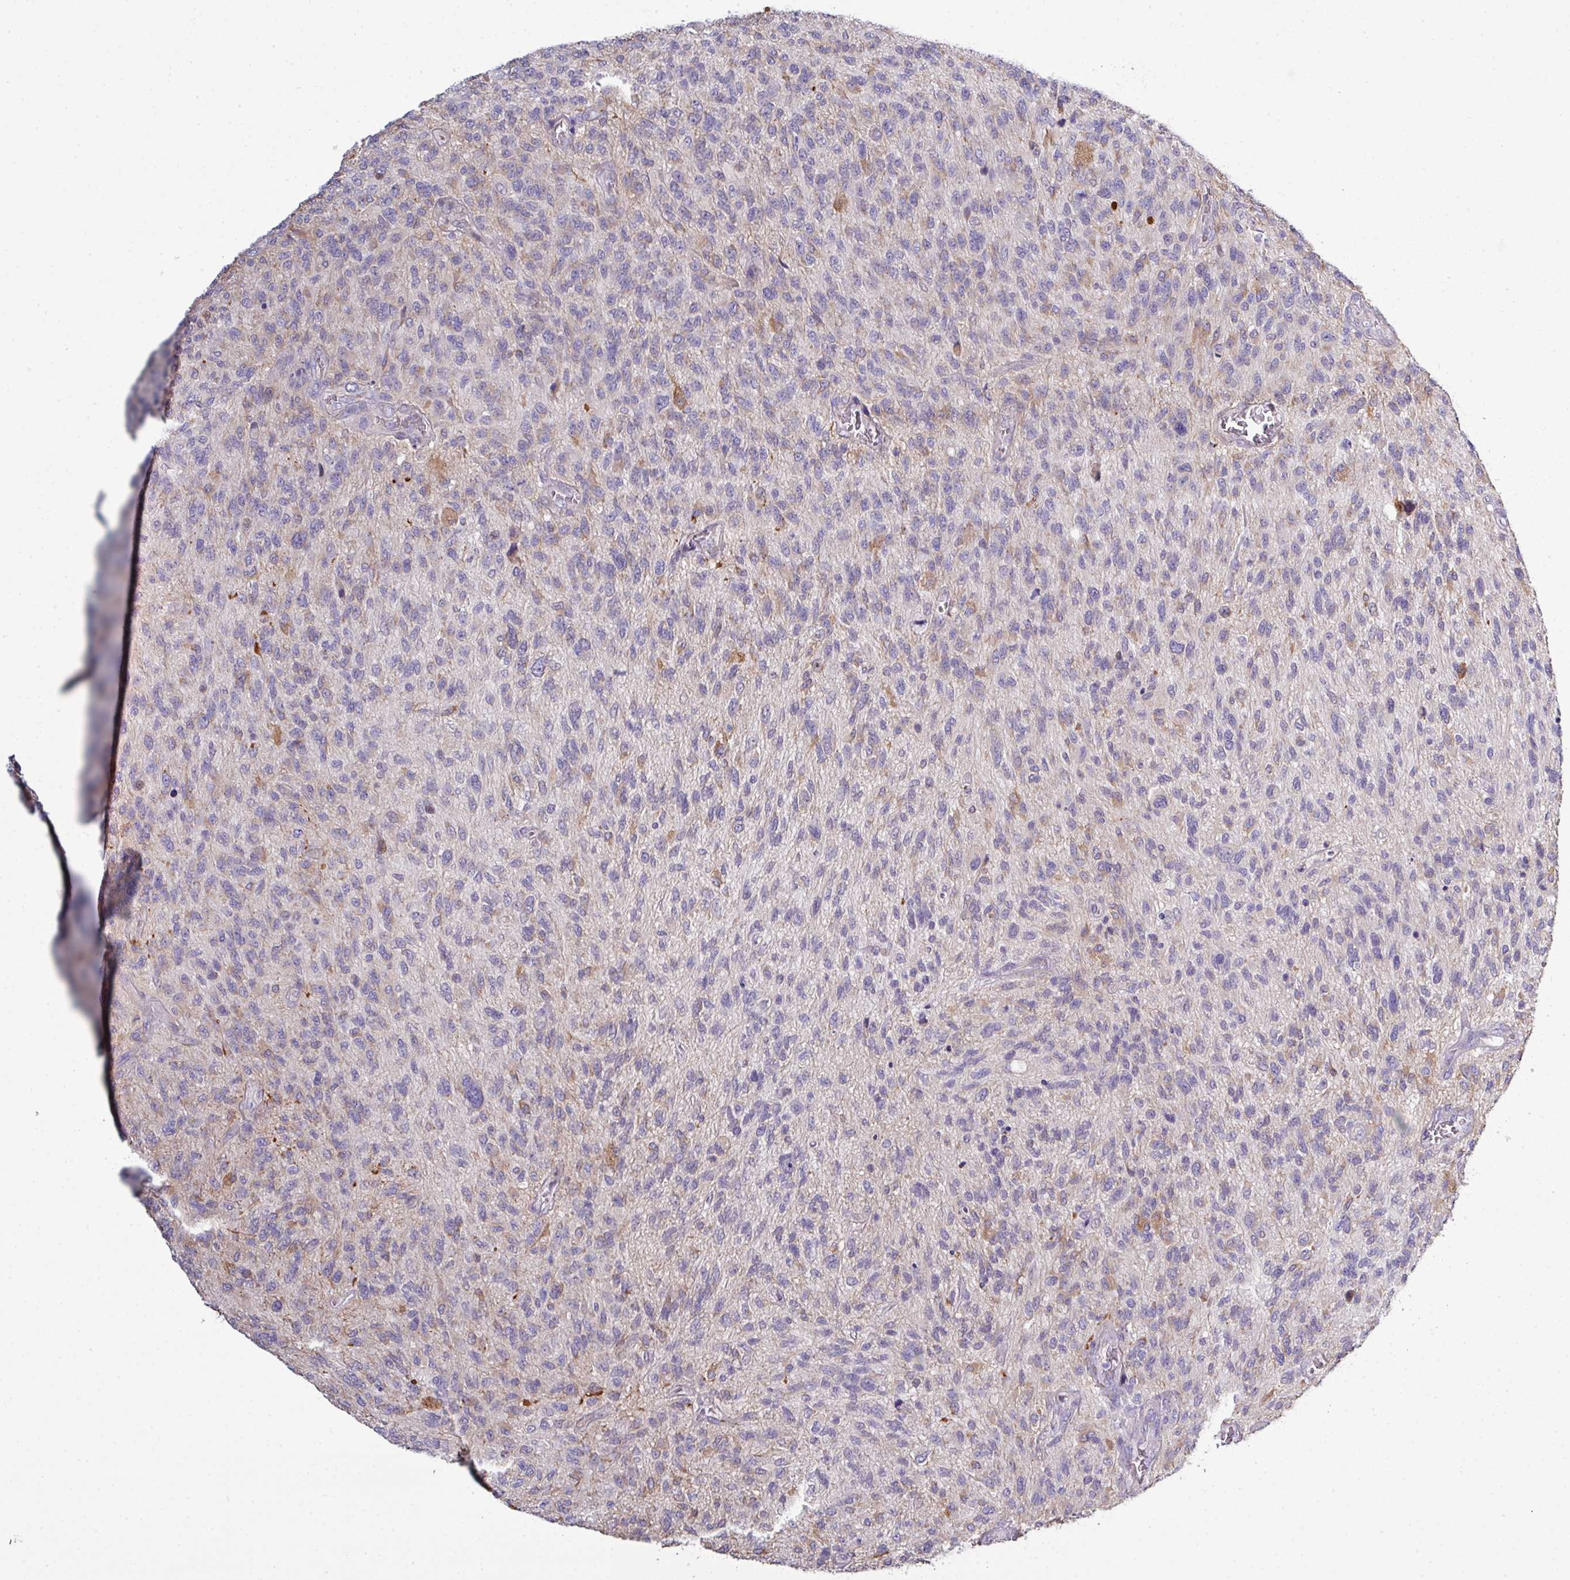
{"staining": {"intensity": "weak", "quantity": "<25%", "location": "cytoplasmic/membranous"}, "tissue": "glioma", "cell_type": "Tumor cells", "image_type": "cancer", "snomed": [{"axis": "morphology", "description": "Glioma, malignant, High grade"}, {"axis": "topography", "description": "Brain"}], "caption": "IHC of human malignant glioma (high-grade) displays no positivity in tumor cells.", "gene": "AGAP5", "patient": {"sex": "male", "age": 47}}